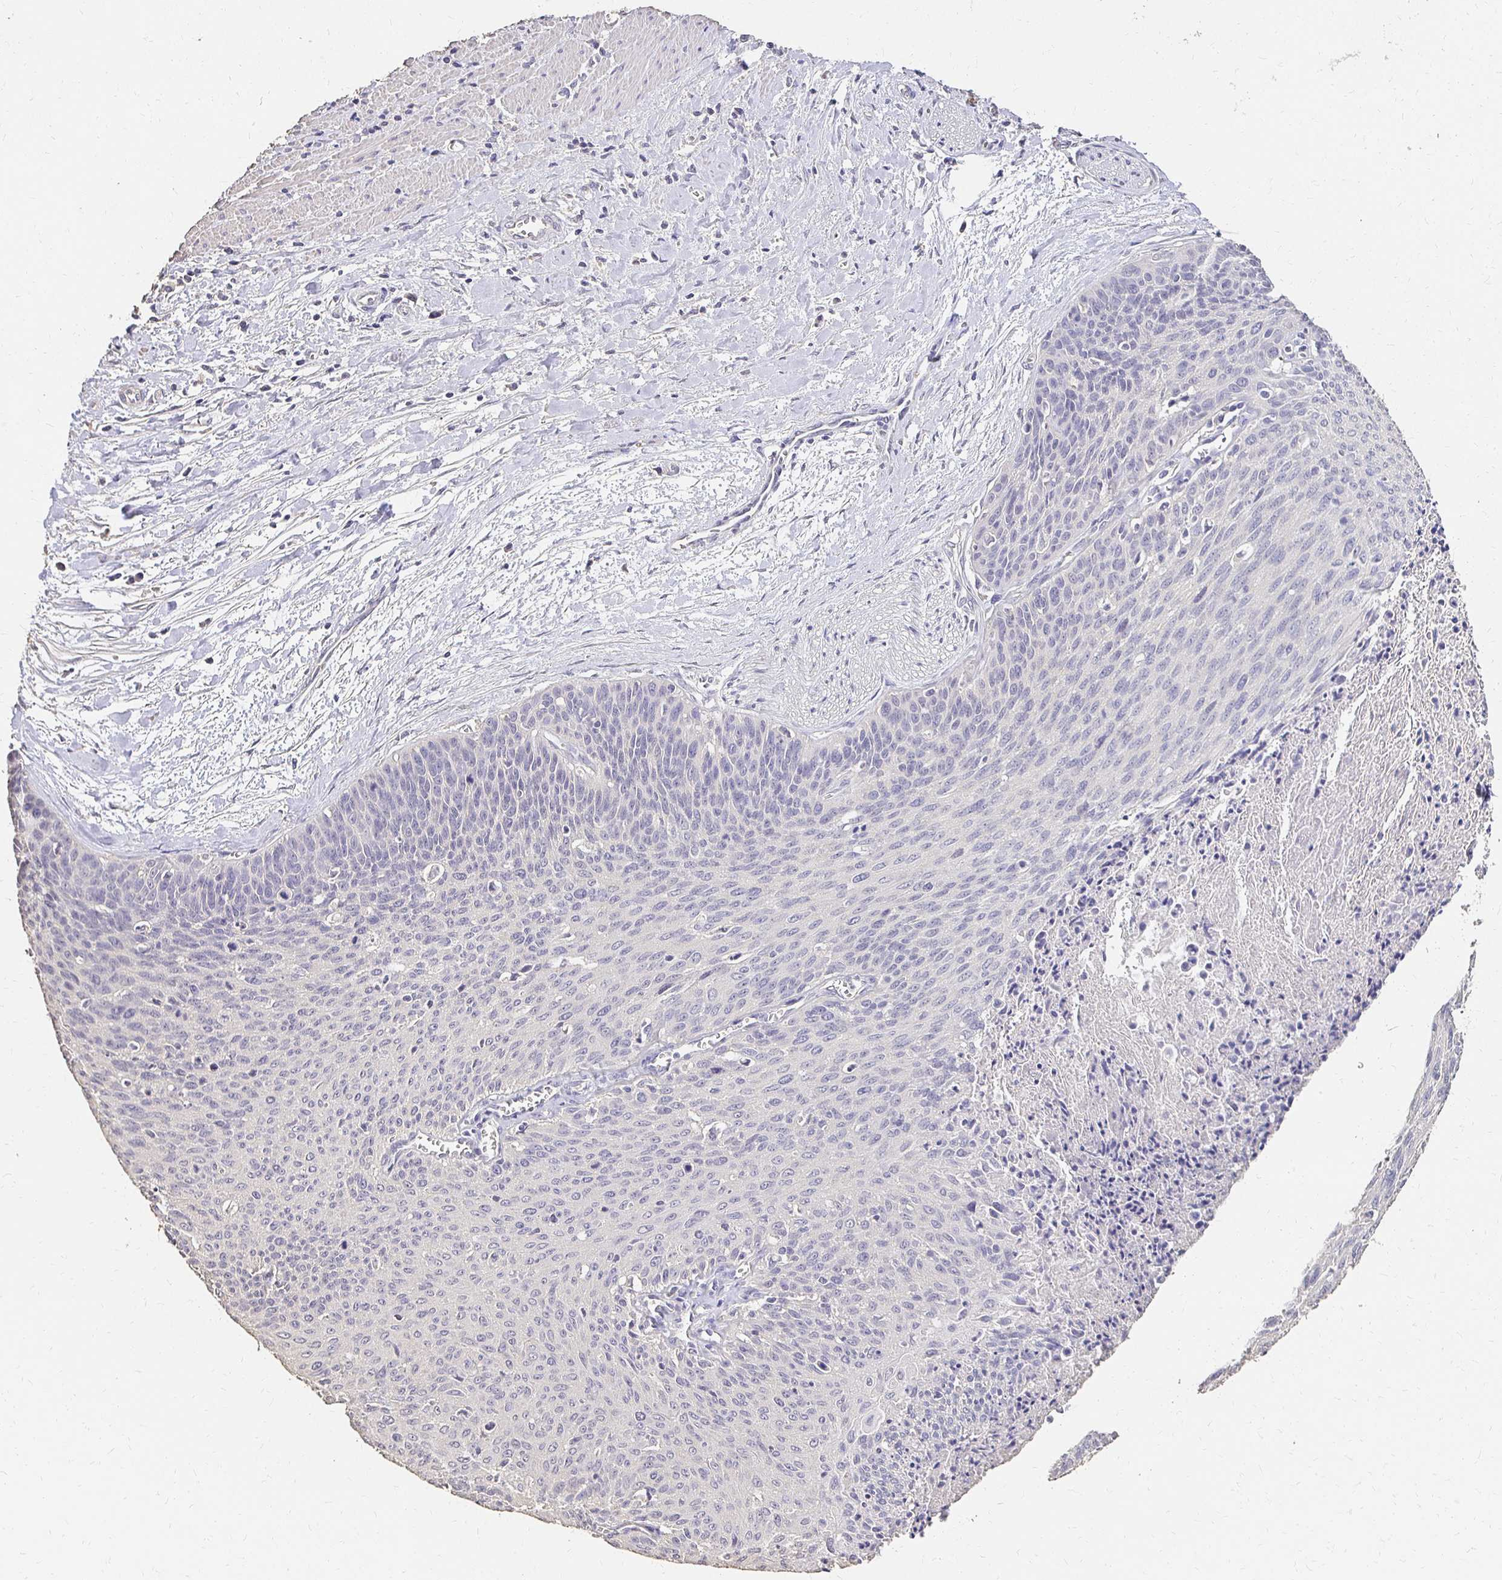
{"staining": {"intensity": "negative", "quantity": "none", "location": "none"}, "tissue": "cervical cancer", "cell_type": "Tumor cells", "image_type": "cancer", "snomed": [{"axis": "morphology", "description": "Squamous cell carcinoma, NOS"}, {"axis": "topography", "description": "Cervix"}], "caption": "Protein analysis of cervical cancer (squamous cell carcinoma) shows no significant staining in tumor cells. (IHC, brightfield microscopy, high magnification).", "gene": "UGT1A6", "patient": {"sex": "female", "age": 55}}